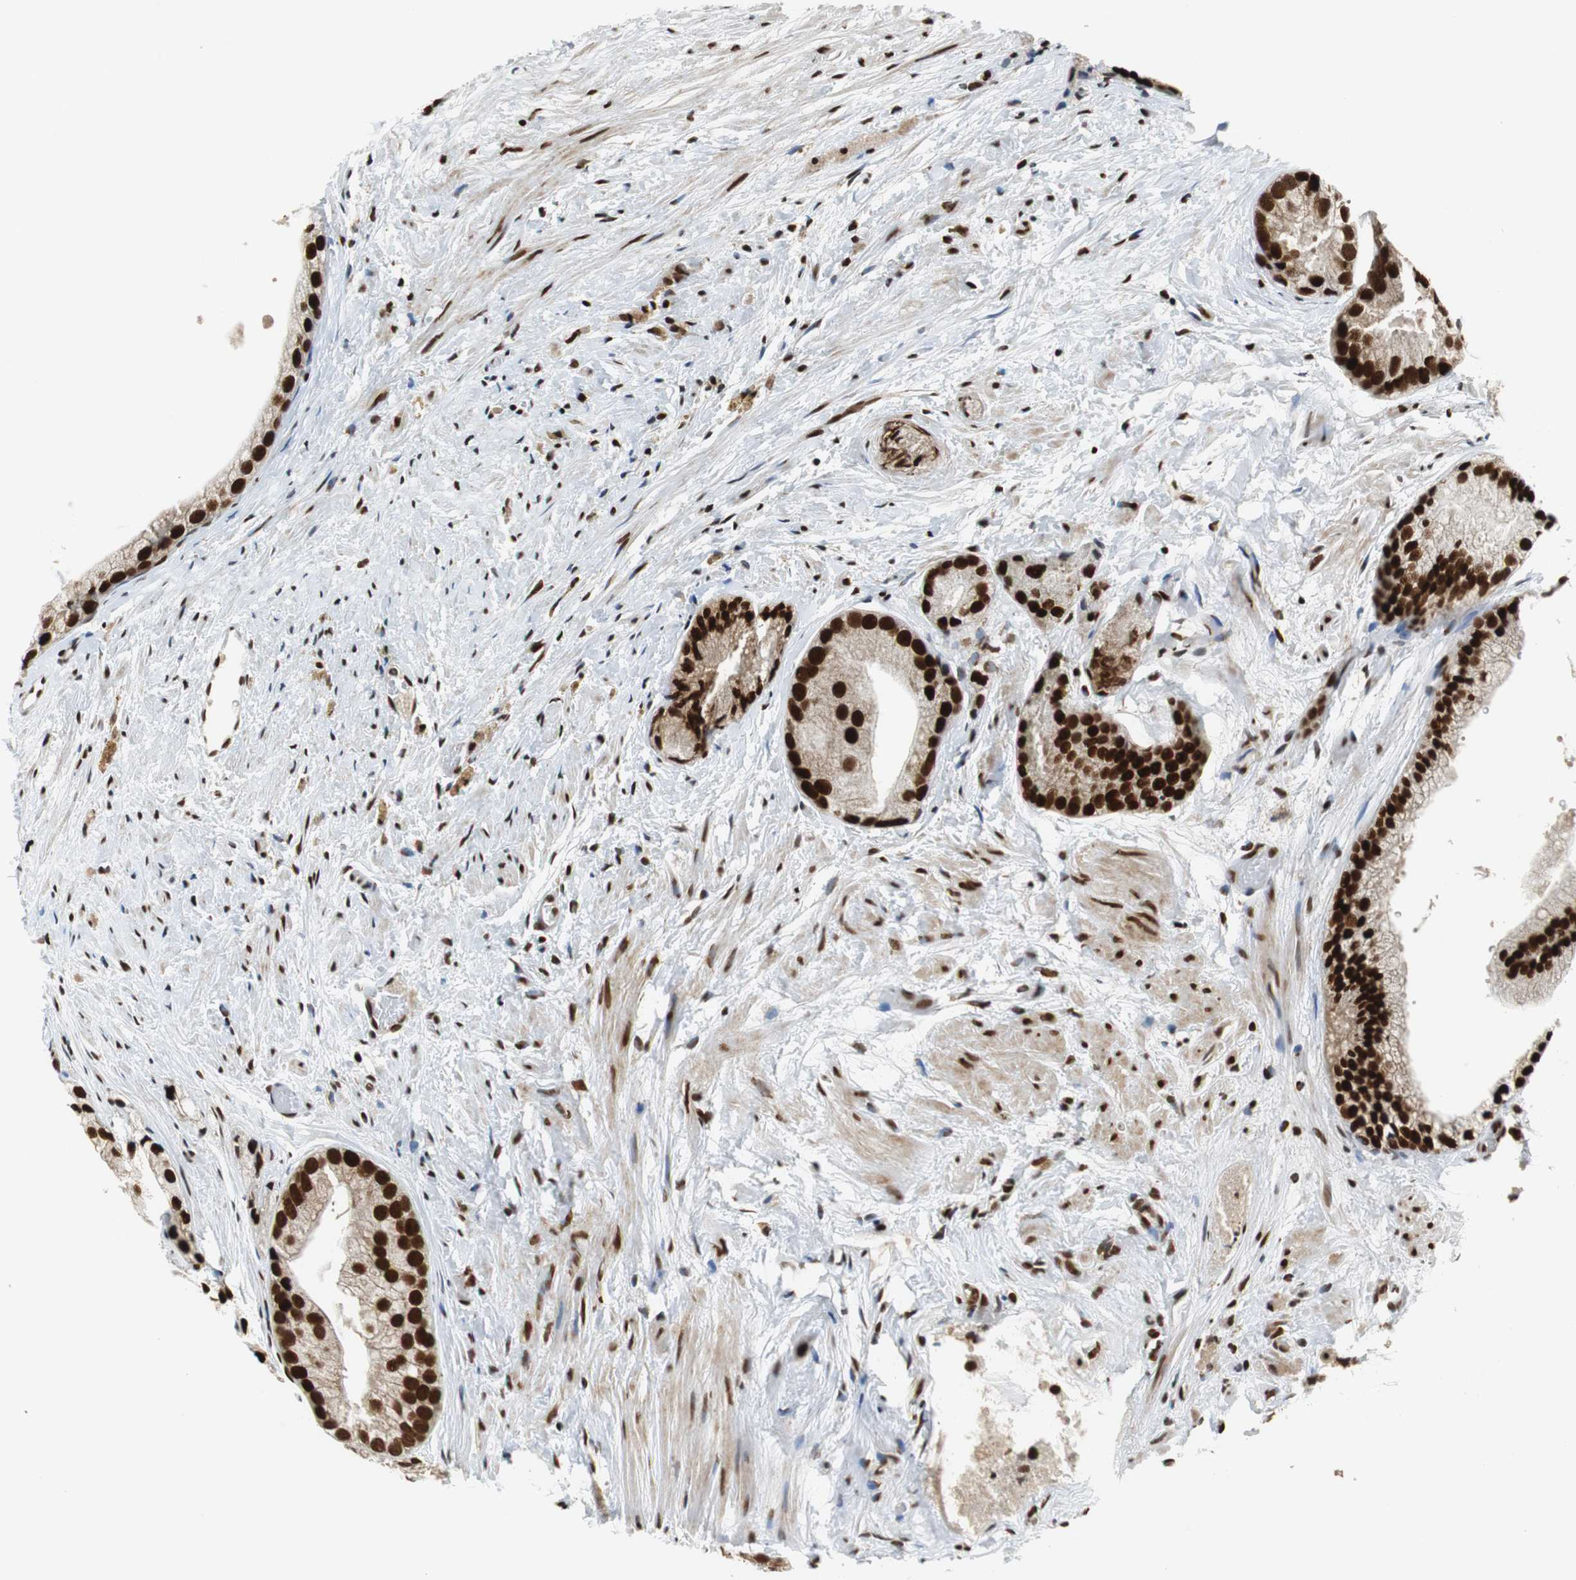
{"staining": {"intensity": "strong", "quantity": ">75%", "location": "nuclear"}, "tissue": "prostate cancer", "cell_type": "Tumor cells", "image_type": "cancer", "snomed": [{"axis": "morphology", "description": "Adenocarcinoma, Low grade"}, {"axis": "topography", "description": "Prostate"}], "caption": "Immunohistochemical staining of prostate cancer (low-grade adenocarcinoma) shows strong nuclear protein positivity in about >75% of tumor cells. Nuclei are stained in blue.", "gene": "HDAC1", "patient": {"sex": "male", "age": 69}}